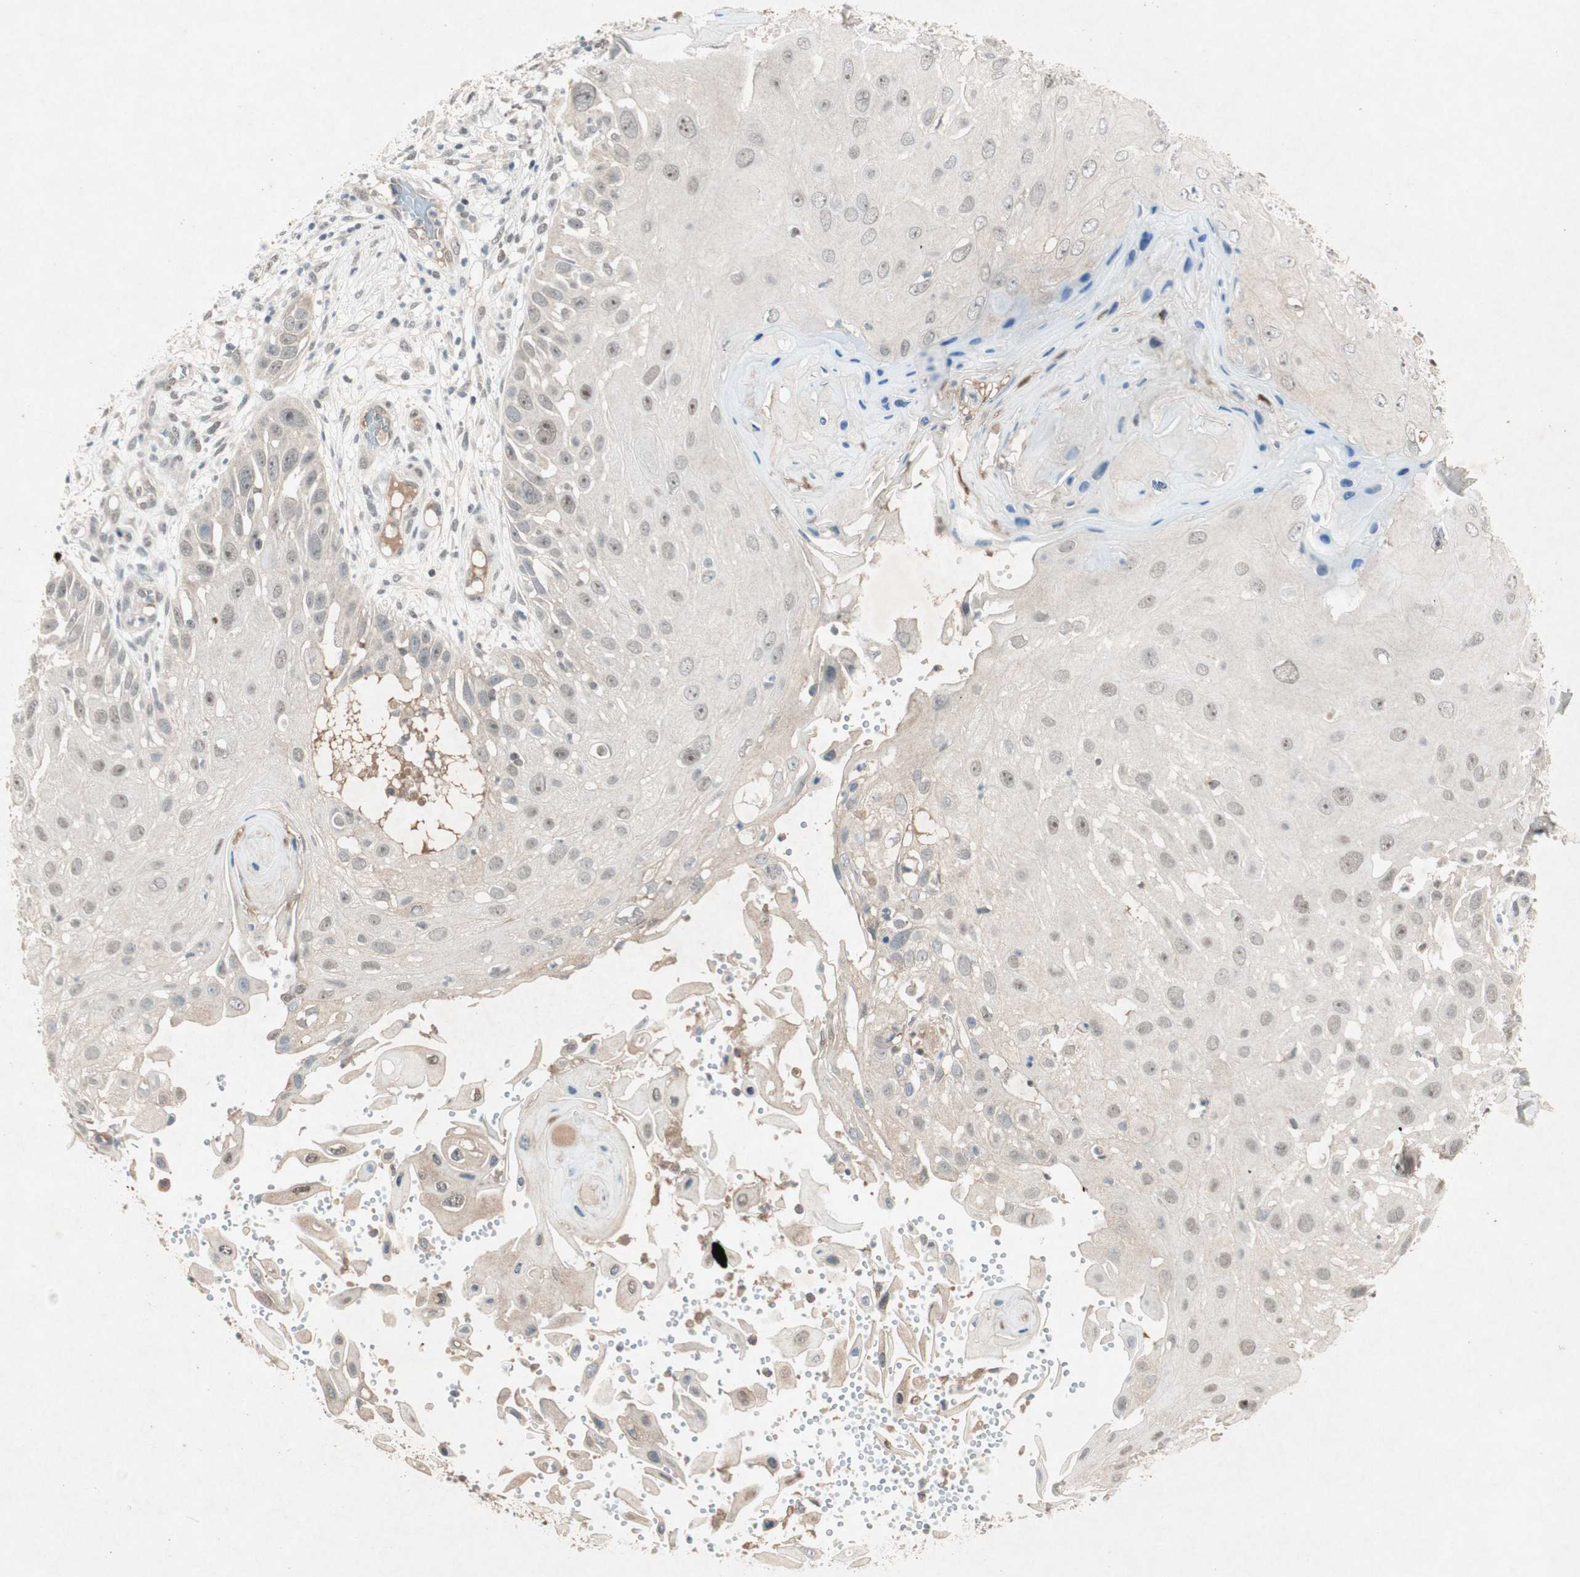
{"staining": {"intensity": "moderate", "quantity": "<25%", "location": "nuclear"}, "tissue": "skin cancer", "cell_type": "Tumor cells", "image_type": "cancer", "snomed": [{"axis": "morphology", "description": "Squamous cell carcinoma, NOS"}, {"axis": "topography", "description": "Skin"}], "caption": "Skin squamous cell carcinoma stained for a protein exhibits moderate nuclear positivity in tumor cells.", "gene": "RNGTT", "patient": {"sex": "female", "age": 44}}